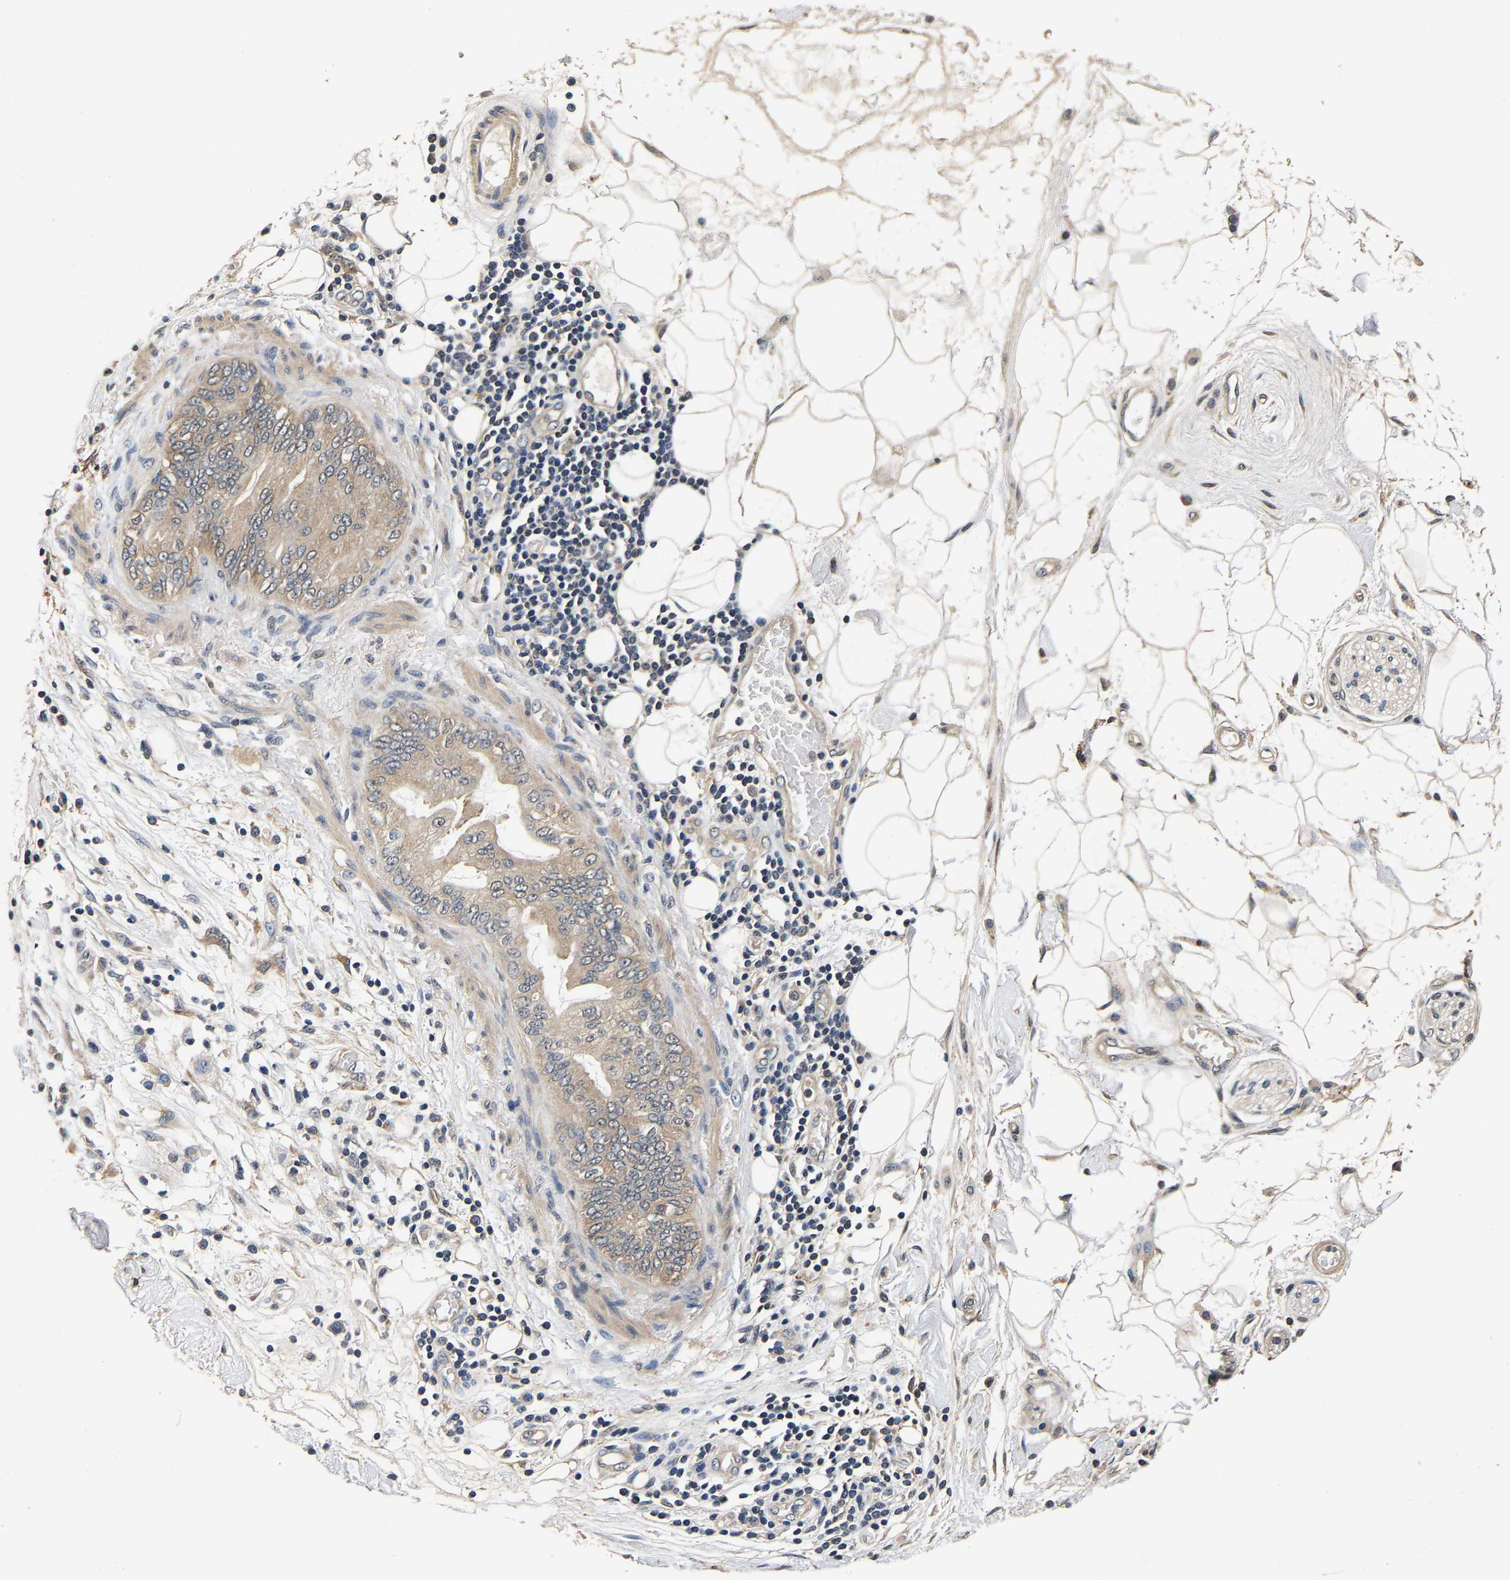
{"staining": {"intensity": "weak", "quantity": ">75%", "location": "cytoplasmic/membranous"}, "tissue": "adipose tissue", "cell_type": "Adipocytes", "image_type": "normal", "snomed": [{"axis": "morphology", "description": "Normal tissue, NOS"}, {"axis": "morphology", "description": "Adenocarcinoma, NOS"}, {"axis": "topography", "description": "Duodenum"}, {"axis": "topography", "description": "Peripheral nerve tissue"}], "caption": "DAB (3,3'-diaminobenzidine) immunohistochemical staining of benign human adipose tissue shows weak cytoplasmic/membranous protein expression in approximately >75% of adipocytes. The protein is shown in brown color, while the nuclei are stained blue.", "gene": "RUVBL1", "patient": {"sex": "female", "age": 60}}